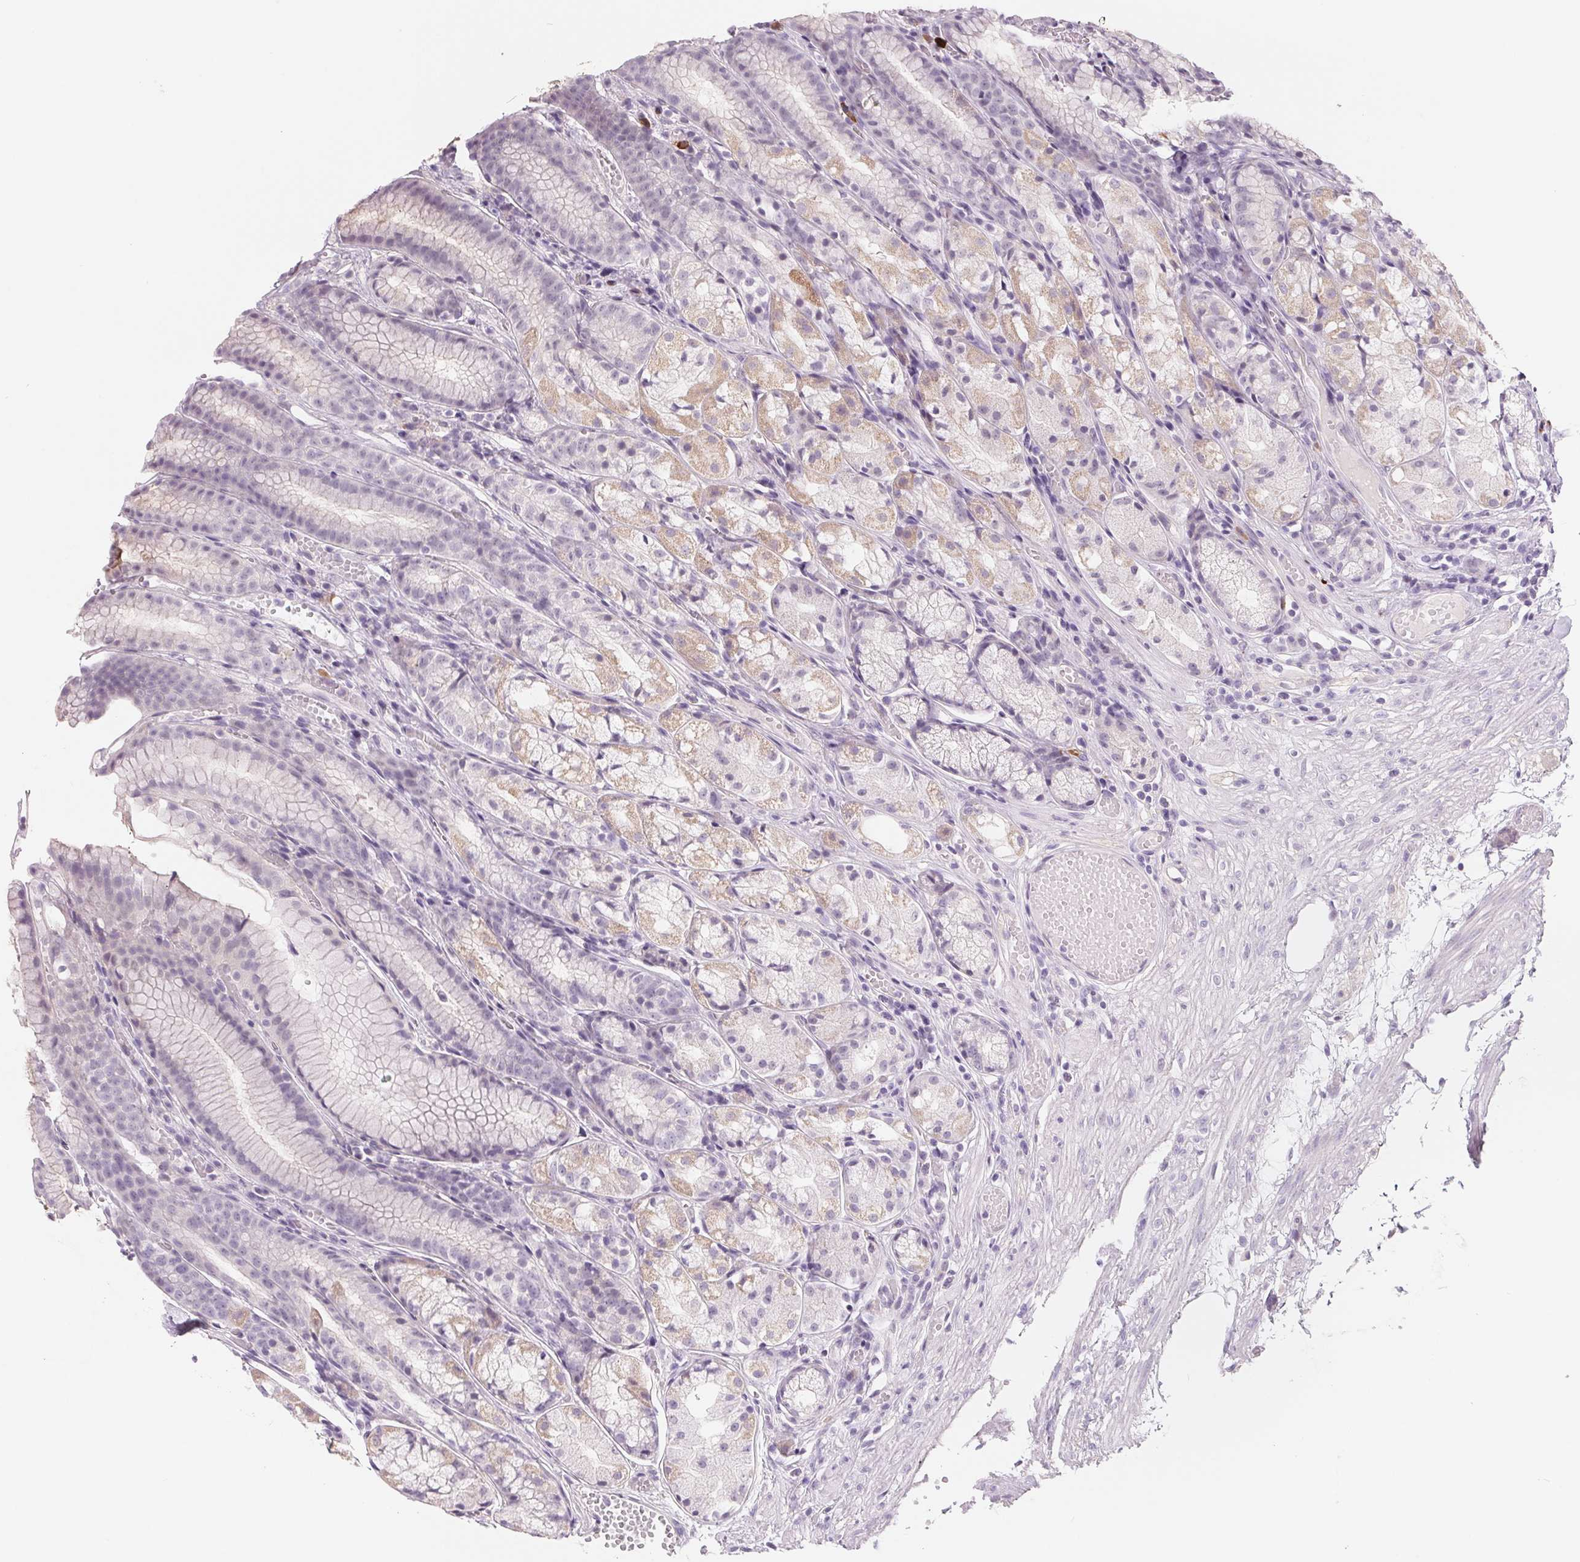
{"staining": {"intensity": "weak", "quantity": "<25%", "location": "cytoplasmic/membranous"}, "tissue": "stomach", "cell_type": "Glandular cells", "image_type": "normal", "snomed": [{"axis": "morphology", "description": "Normal tissue, NOS"}, {"axis": "topography", "description": "Stomach"}], "caption": "Glandular cells are negative for brown protein staining in unremarkable stomach. Brightfield microscopy of IHC stained with DAB (brown) and hematoxylin (blue), captured at high magnification.", "gene": "CFC1B", "patient": {"sex": "male", "age": 70}}